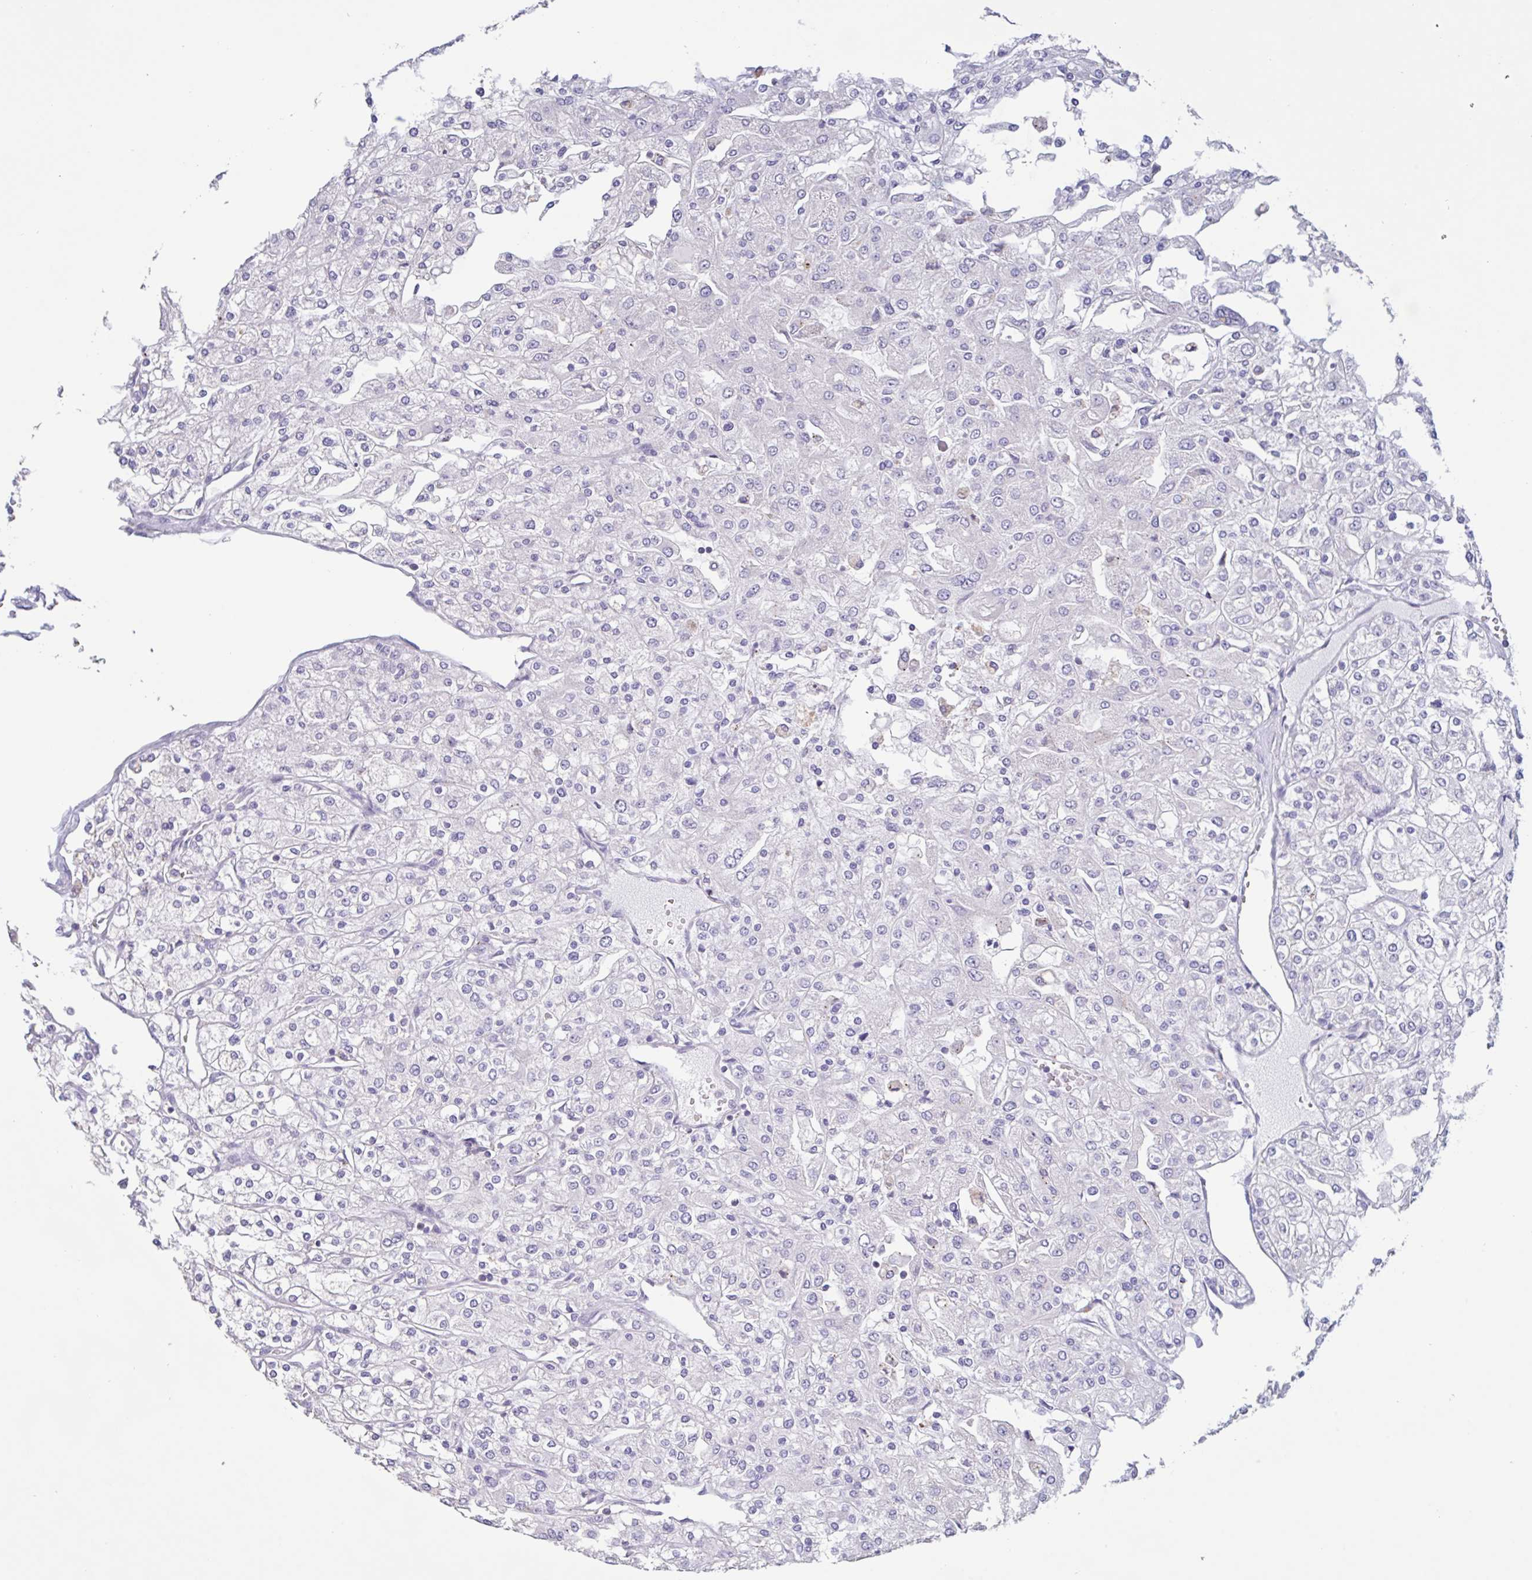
{"staining": {"intensity": "negative", "quantity": "none", "location": "none"}, "tissue": "renal cancer", "cell_type": "Tumor cells", "image_type": "cancer", "snomed": [{"axis": "morphology", "description": "Adenocarcinoma, NOS"}, {"axis": "topography", "description": "Kidney"}], "caption": "IHC micrograph of neoplastic tissue: human renal cancer (adenocarcinoma) stained with DAB (3,3'-diaminobenzidine) displays no significant protein expression in tumor cells.", "gene": "CHMP5", "patient": {"sex": "male", "age": 80}}